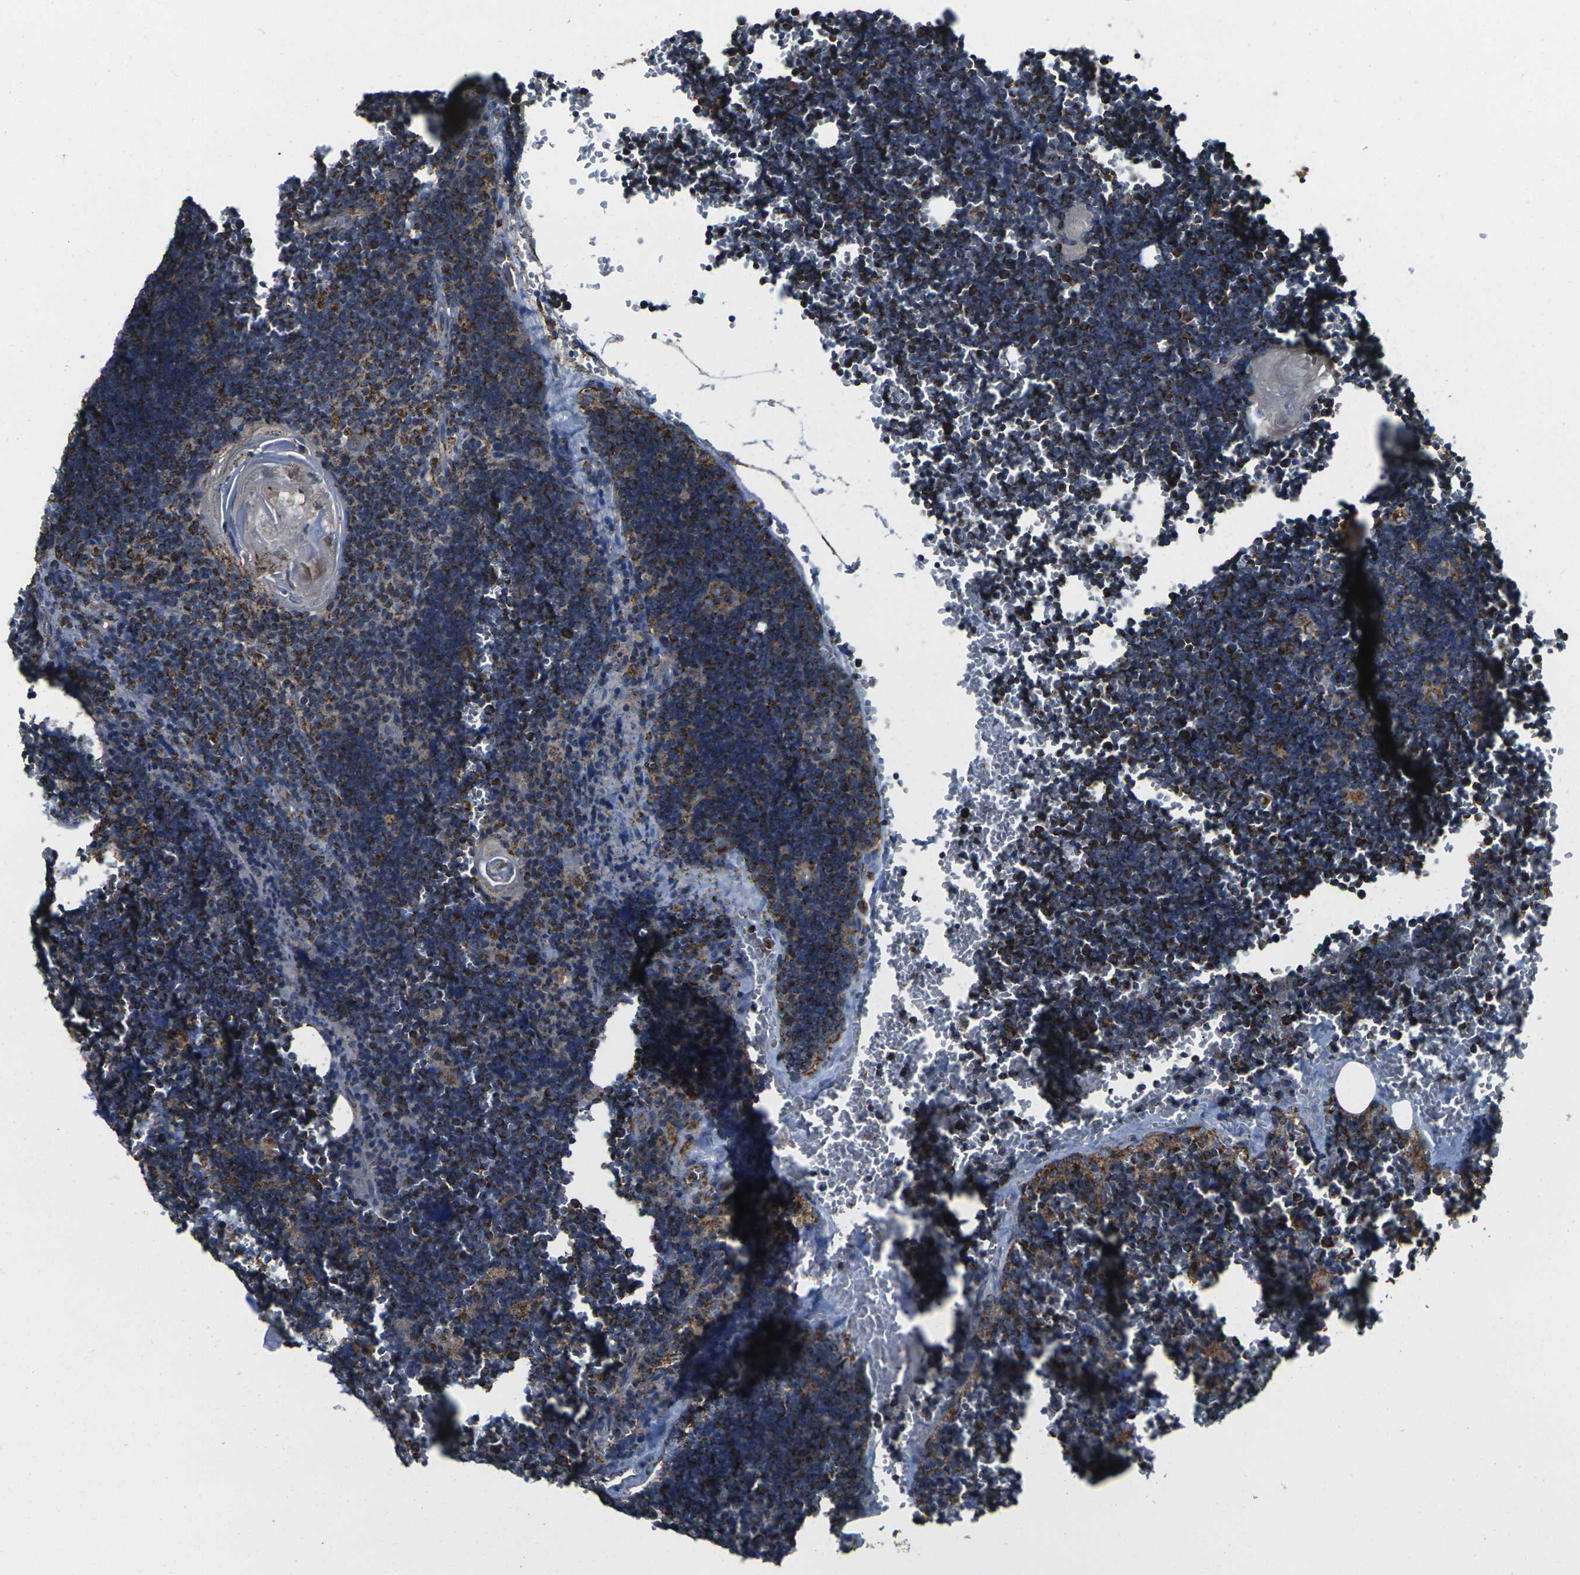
{"staining": {"intensity": "strong", "quantity": ">75%", "location": "cytoplasmic/membranous"}, "tissue": "lymph node", "cell_type": "Germinal center cells", "image_type": "normal", "snomed": [{"axis": "morphology", "description": "Normal tissue, NOS"}, {"axis": "topography", "description": "Lymph node"}], "caption": "Protein staining reveals strong cytoplasmic/membranous positivity in approximately >75% of germinal center cells in benign lymph node. The staining is performed using DAB (3,3'-diaminobenzidine) brown chromogen to label protein expression. The nuclei are counter-stained blue using hematoxylin.", "gene": "KLHL5", "patient": {"sex": "male", "age": 33}}